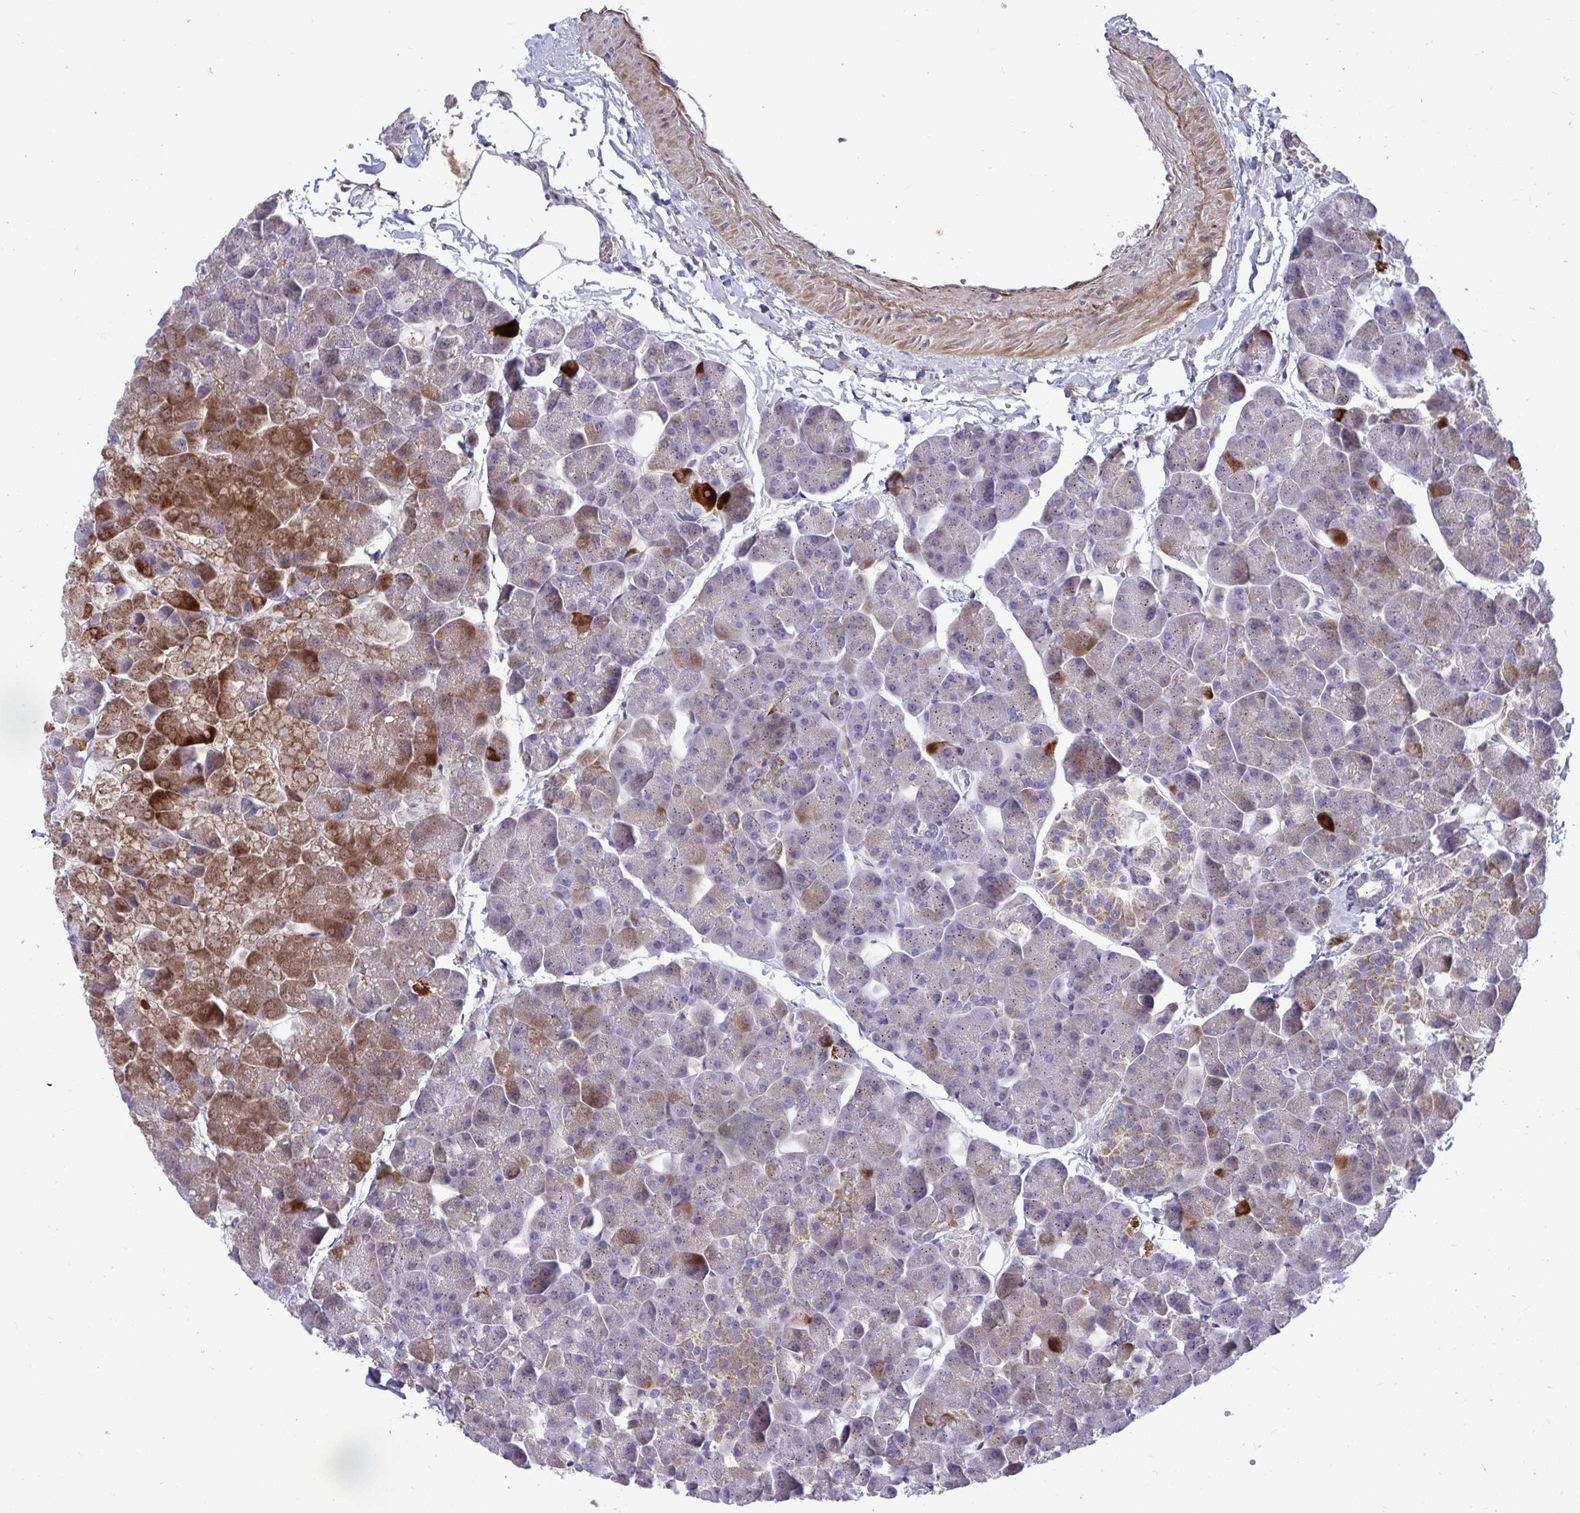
{"staining": {"intensity": "moderate", "quantity": "25%-75%", "location": "cytoplasmic/membranous"}, "tissue": "pancreas", "cell_type": "Exocrine glandular cells", "image_type": "normal", "snomed": [{"axis": "morphology", "description": "Normal tissue, NOS"}, {"axis": "topography", "description": "Pancreas"}], "caption": "IHC image of benign pancreas: pancreas stained using IHC reveals medium levels of moderate protein expression localized specifically in the cytoplasmic/membranous of exocrine glandular cells, appearing as a cytoplasmic/membranous brown color.", "gene": "MRPS16", "patient": {"sex": "male", "age": 35}}